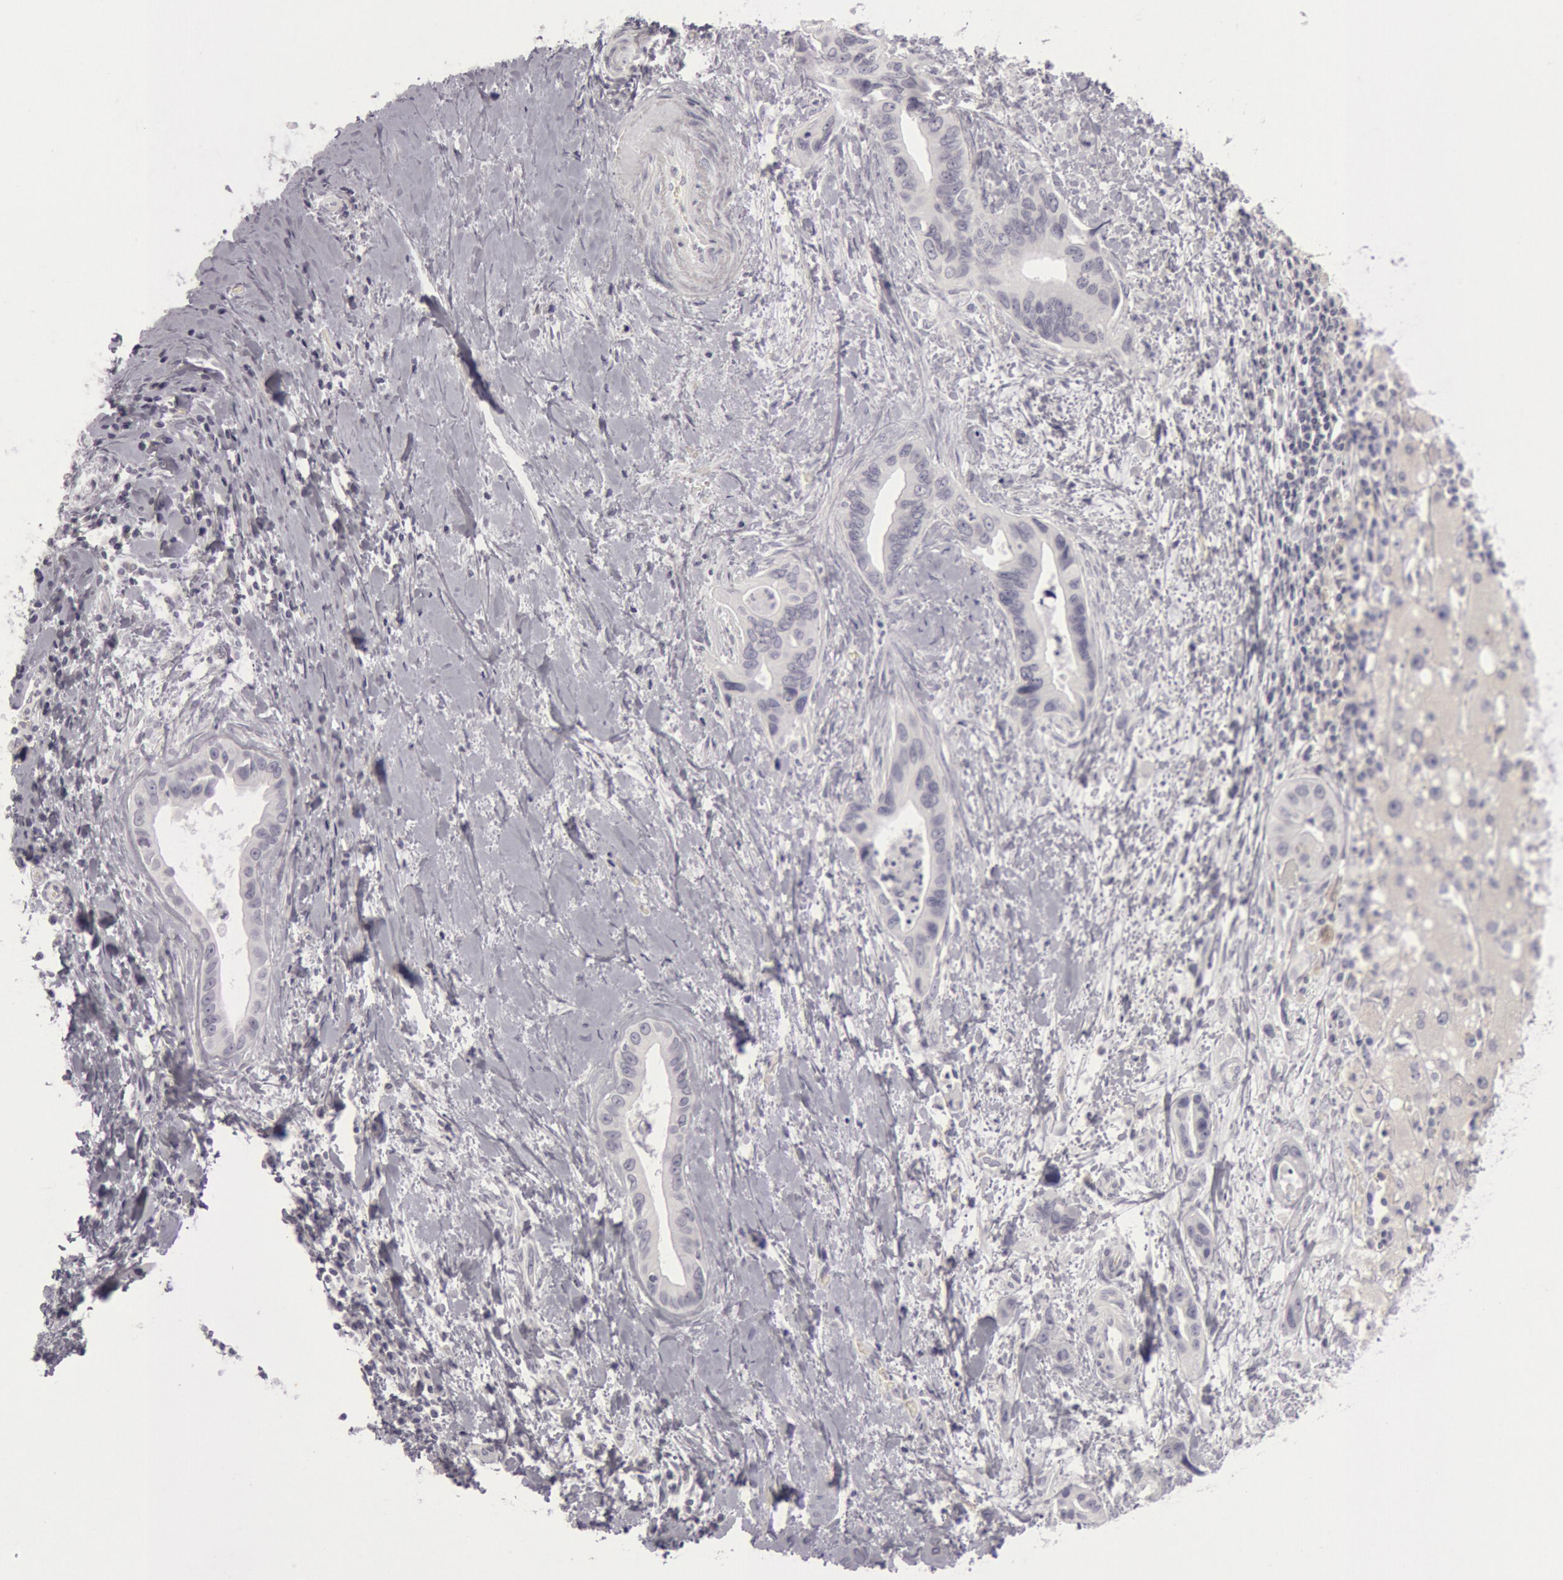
{"staining": {"intensity": "negative", "quantity": "none", "location": "none"}, "tissue": "liver cancer", "cell_type": "Tumor cells", "image_type": "cancer", "snomed": [{"axis": "morphology", "description": "Cholangiocarcinoma"}, {"axis": "topography", "description": "Liver"}], "caption": "This micrograph is of cholangiocarcinoma (liver) stained with immunohistochemistry to label a protein in brown with the nuclei are counter-stained blue. There is no staining in tumor cells.", "gene": "KRT16", "patient": {"sex": "female", "age": 65}}